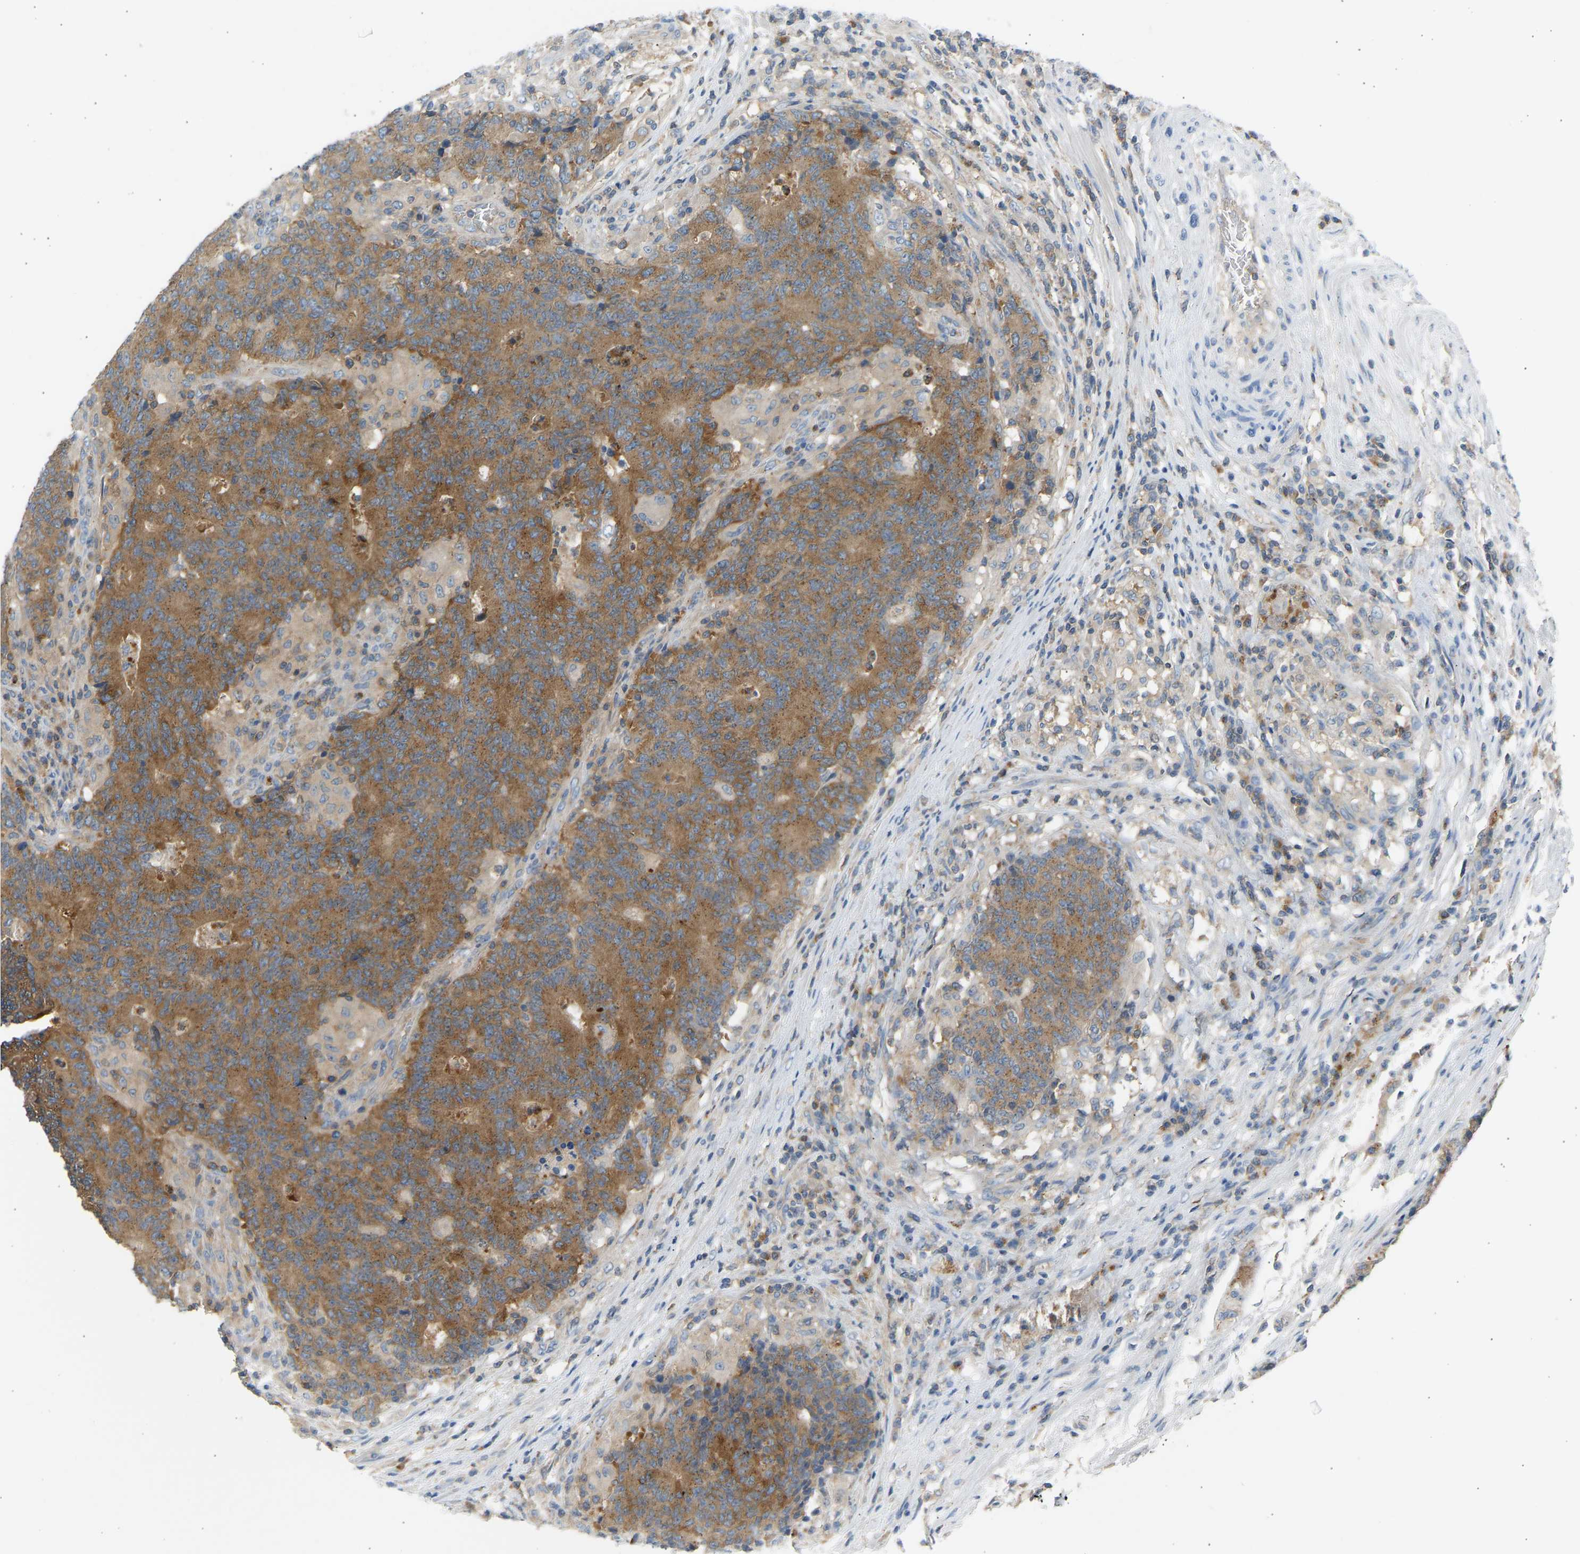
{"staining": {"intensity": "moderate", "quantity": ">75%", "location": "cytoplasmic/membranous"}, "tissue": "colorectal cancer", "cell_type": "Tumor cells", "image_type": "cancer", "snomed": [{"axis": "morphology", "description": "Normal tissue, NOS"}, {"axis": "morphology", "description": "Adenocarcinoma, NOS"}, {"axis": "topography", "description": "Colon"}], "caption": "The micrograph demonstrates immunohistochemical staining of colorectal cancer. There is moderate cytoplasmic/membranous positivity is identified in about >75% of tumor cells. (IHC, brightfield microscopy, high magnification).", "gene": "TRIM50", "patient": {"sex": "female", "age": 75}}